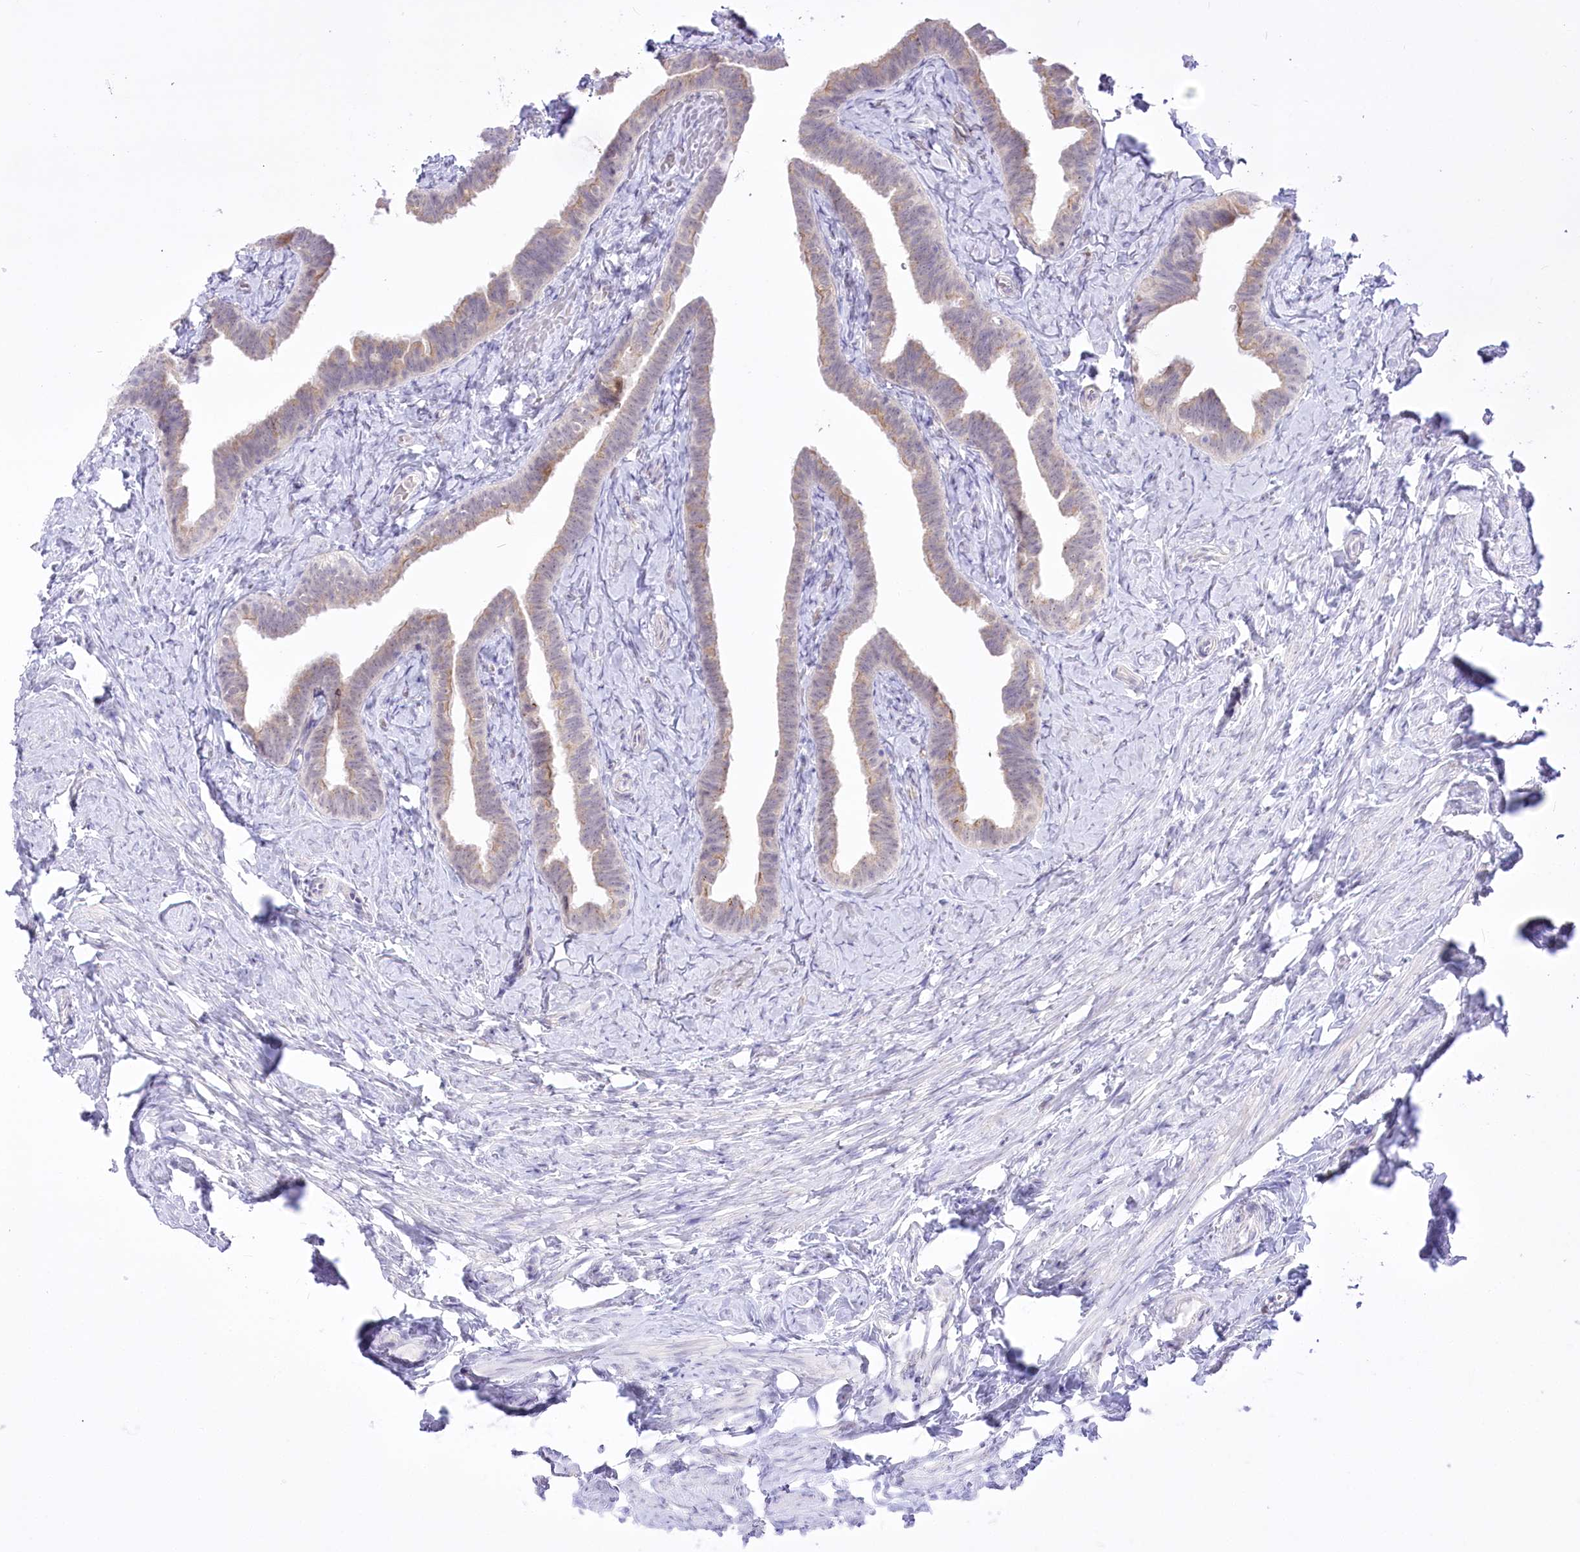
{"staining": {"intensity": "weak", "quantity": "25%-75%", "location": "cytoplasmic/membranous"}, "tissue": "fallopian tube", "cell_type": "Glandular cells", "image_type": "normal", "snomed": [{"axis": "morphology", "description": "Normal tissue, NOS"}, {"axis": "topography", "description": "Fallopian tube"}], "caption": "Immunohistochemistry (DAB) staining of normal human fallopian tube exhibits weak cytoplasmic/membranous protein expression in approximately 25%-75% of glandular cells. Nuclei are stained in blue.", "gene": "BEND7", "patient": {"sex": "female", "age": 39}}